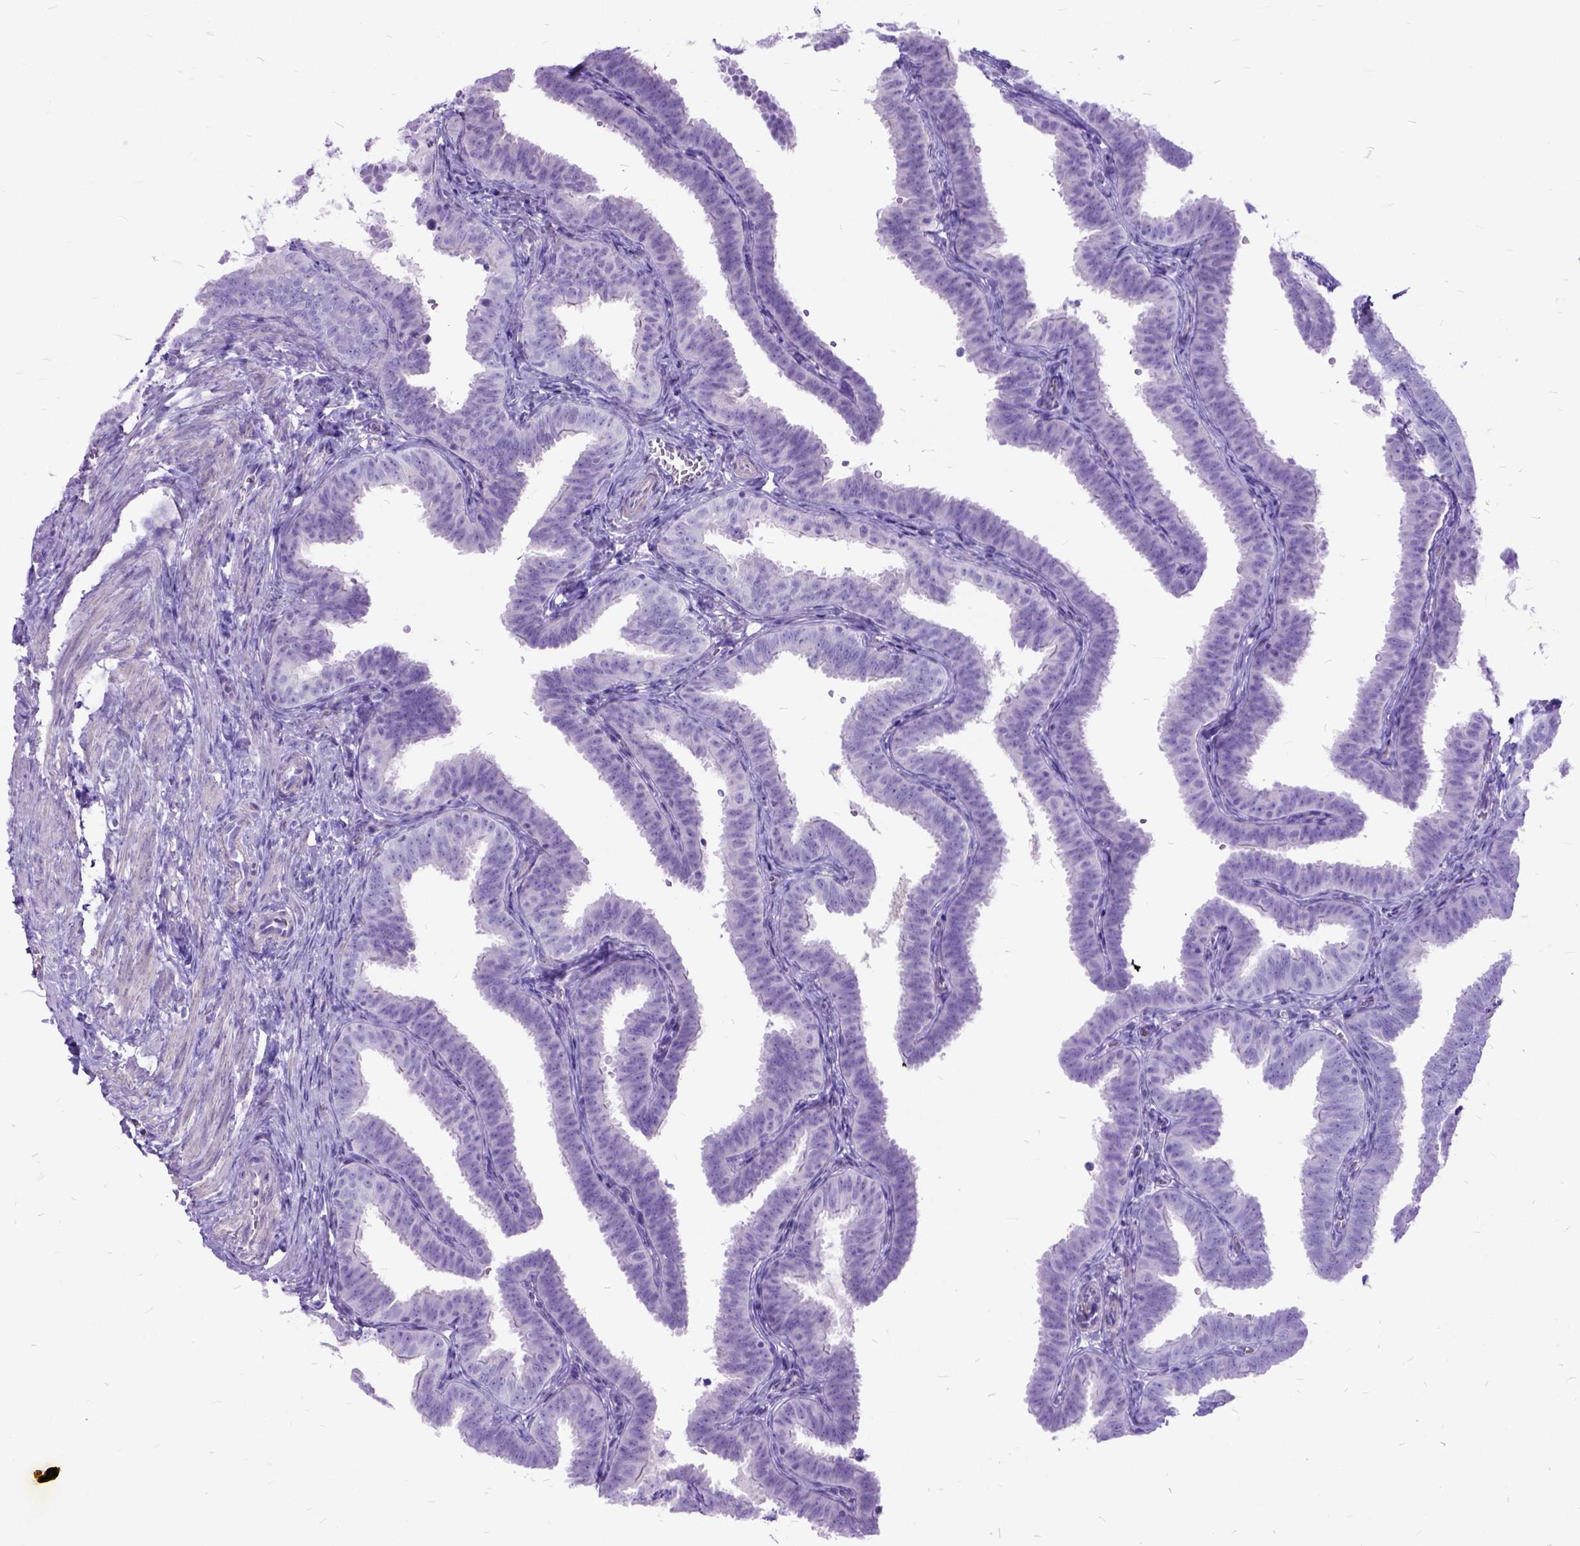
{"staining": {"intensity": "negative", "quantity": "none", "location": "none"}, "tissue": "fallopian tube", "cell_type": "Glandular cells", "image_type": "normal", "snomed": [{"axis": "morphology", "description": "Normal tissue, NOS"}, {"axis": "topography", "description": "Fallopian tube"}], "caption": "DAB (3,3'-diaminobenzidine) immunohistochemical staining of unremarkable fallopian tube exhibits no significant staining in glandular cells. (DAB (3,3'-diaminobenzidine) immunohistochemistry, high magnification).", "gene": "ARL9", "patient": {"sex": "female", "age": 25}}